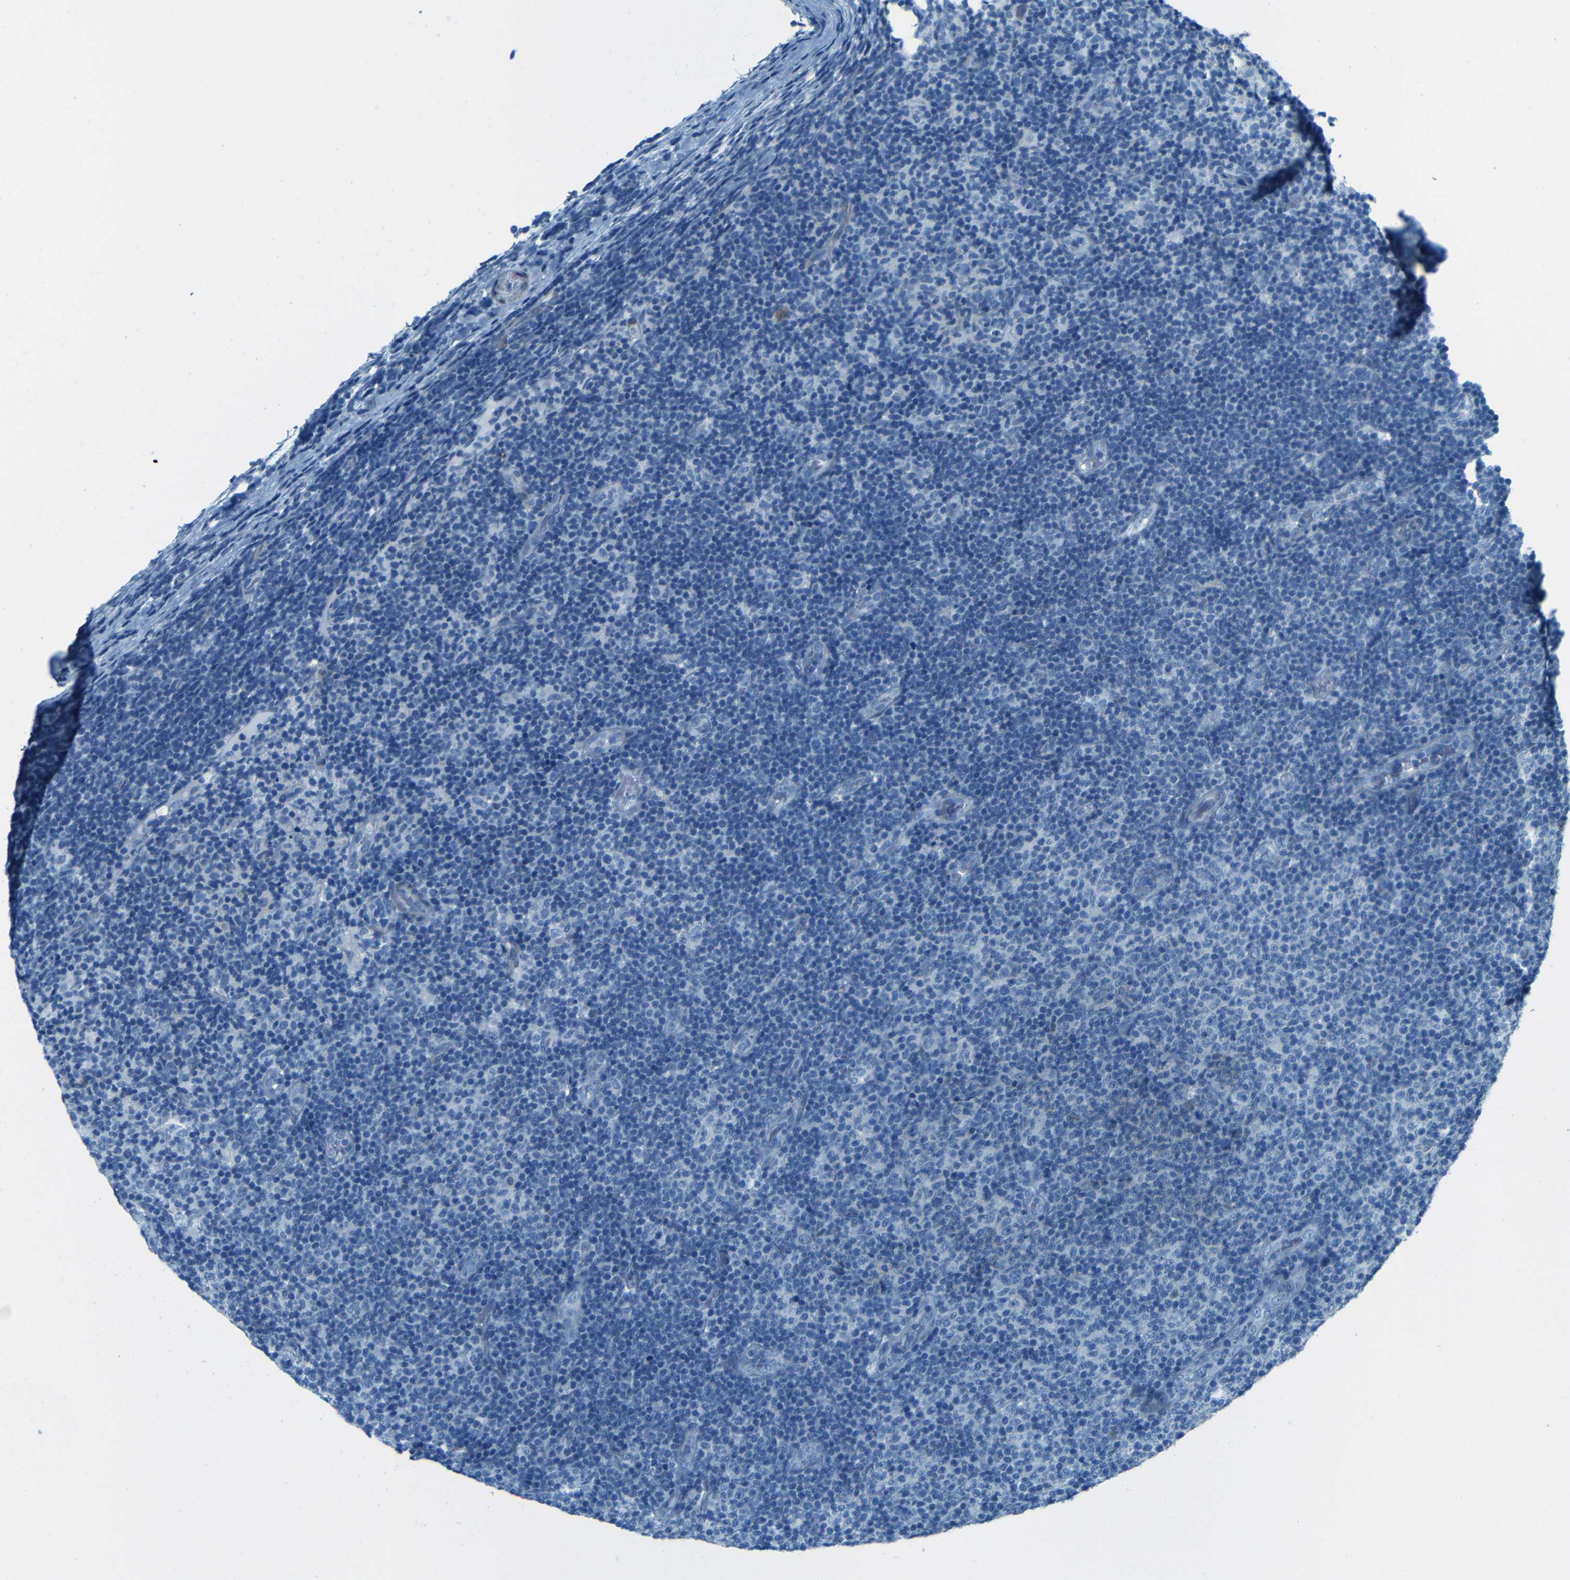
{"staining": {"intensity": "negative", "quantity": "none", "location": "none"}, "tissue": "lymphoma", "cell_type": "Tumor cells", "image_type": "cancer", "snomed": [{"axis": "morphology", "description": "Malignant lymphoma, non-Hodgkin's type, Low grade"}, {"axis": "topography", "description": "Lymph node"}], "caption": "Tumor cells show no significant expression in low-grade malignant lymphoma, non-Hodgkin's type.", "gene": "MAP2", "patient": {"sex": "male", "age": 83}}